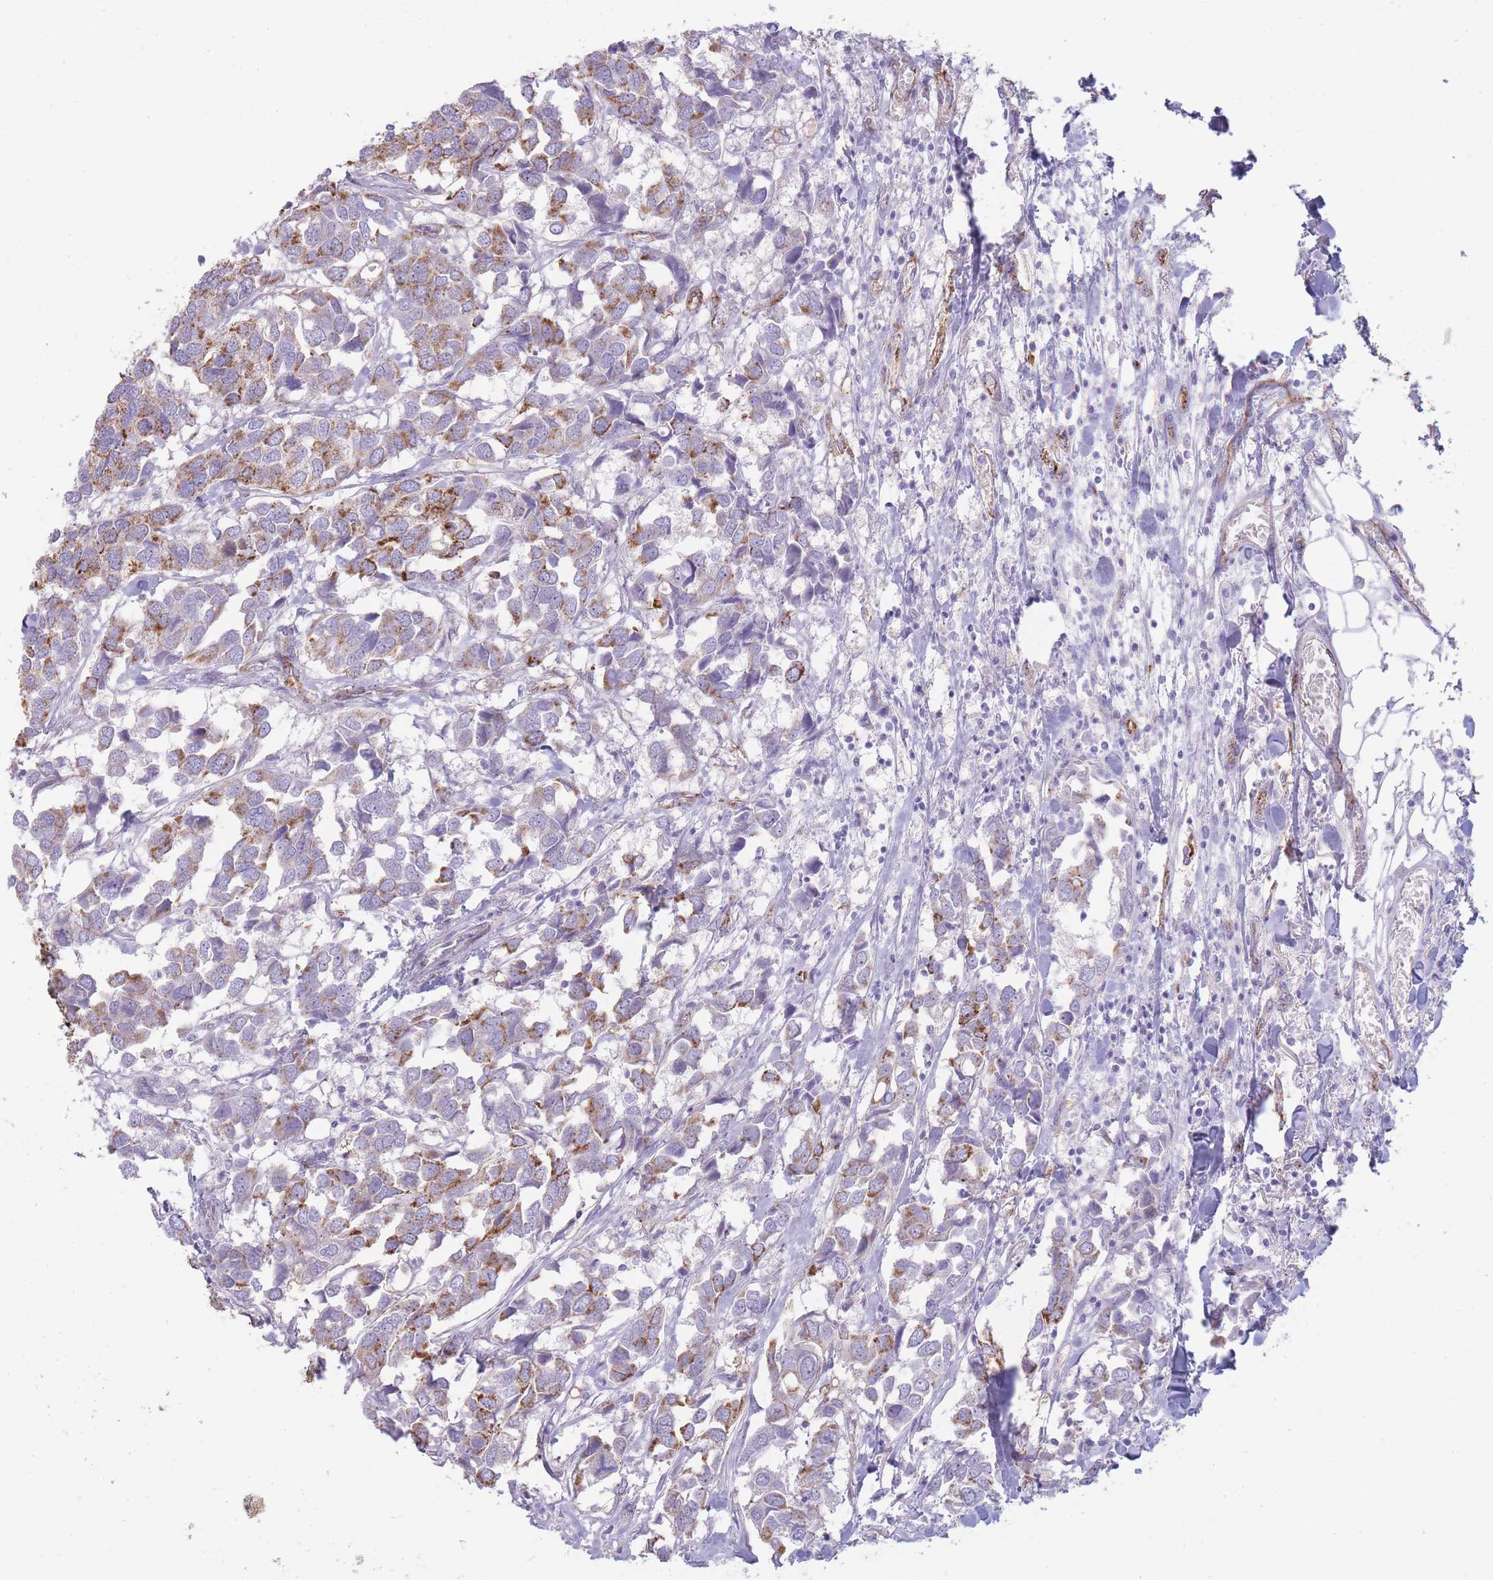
{"staining": {"intensity": "moderate", "quantity": ">75%", "location": "cytoplasmic/membranous"}, "tissue": "breast cancer", "cell_type": "Tumor cells", "image_type": "cancer", "snomed": [{"axis": "morphology", "description": "Duct carcinoma"}, {"axis": "topography", "description": "Breast"}], "caption": "Human intraductal carcinoma (breast) stained with a protein marker displays moderate staining in tumor cells.", "gene": "UTP14A", "patient": {"sex": "female", "age": 83}}